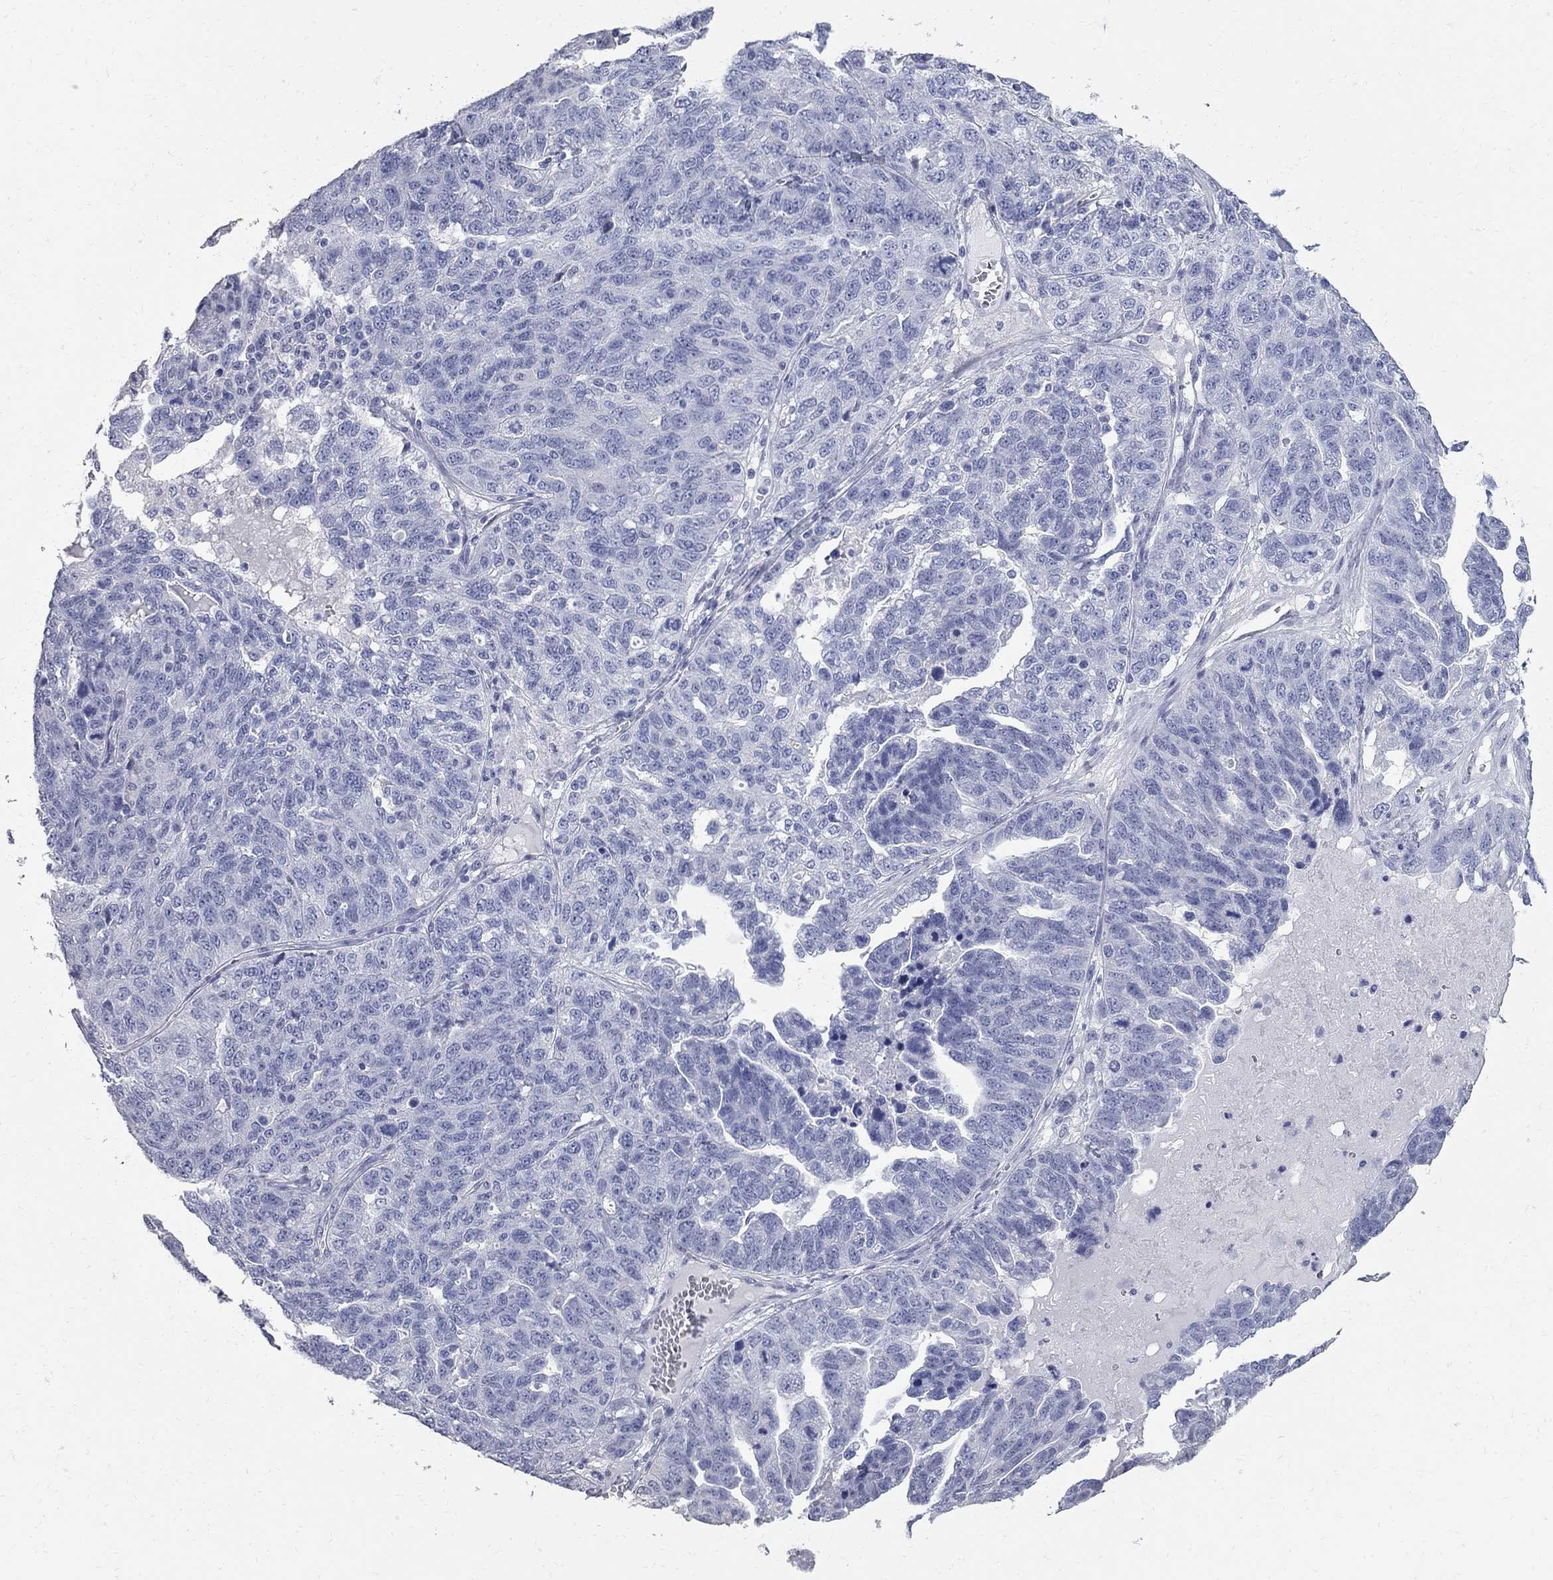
{"staining": {"intensity": "negative", "quantity": "none", "location": "none"}, "tissue": "ovarian cancer", "cell_type": "Tumor cells", "image_type": "cancer", "snomed": [{"axis": "morphology", "description": "Cystadenocarcinoma, serous, NOS"}, {"axis": "topography", "description": "Ovary"}], "caption": "Tumor cells show no significant protein staining in ovarian serous cystadenocarcinoma. (Immunohistochemistry (ihc), brightfield microscopy, high magnification).", "gene": "BPIFB1", "patient": {"sex": "female", "age": 71}}